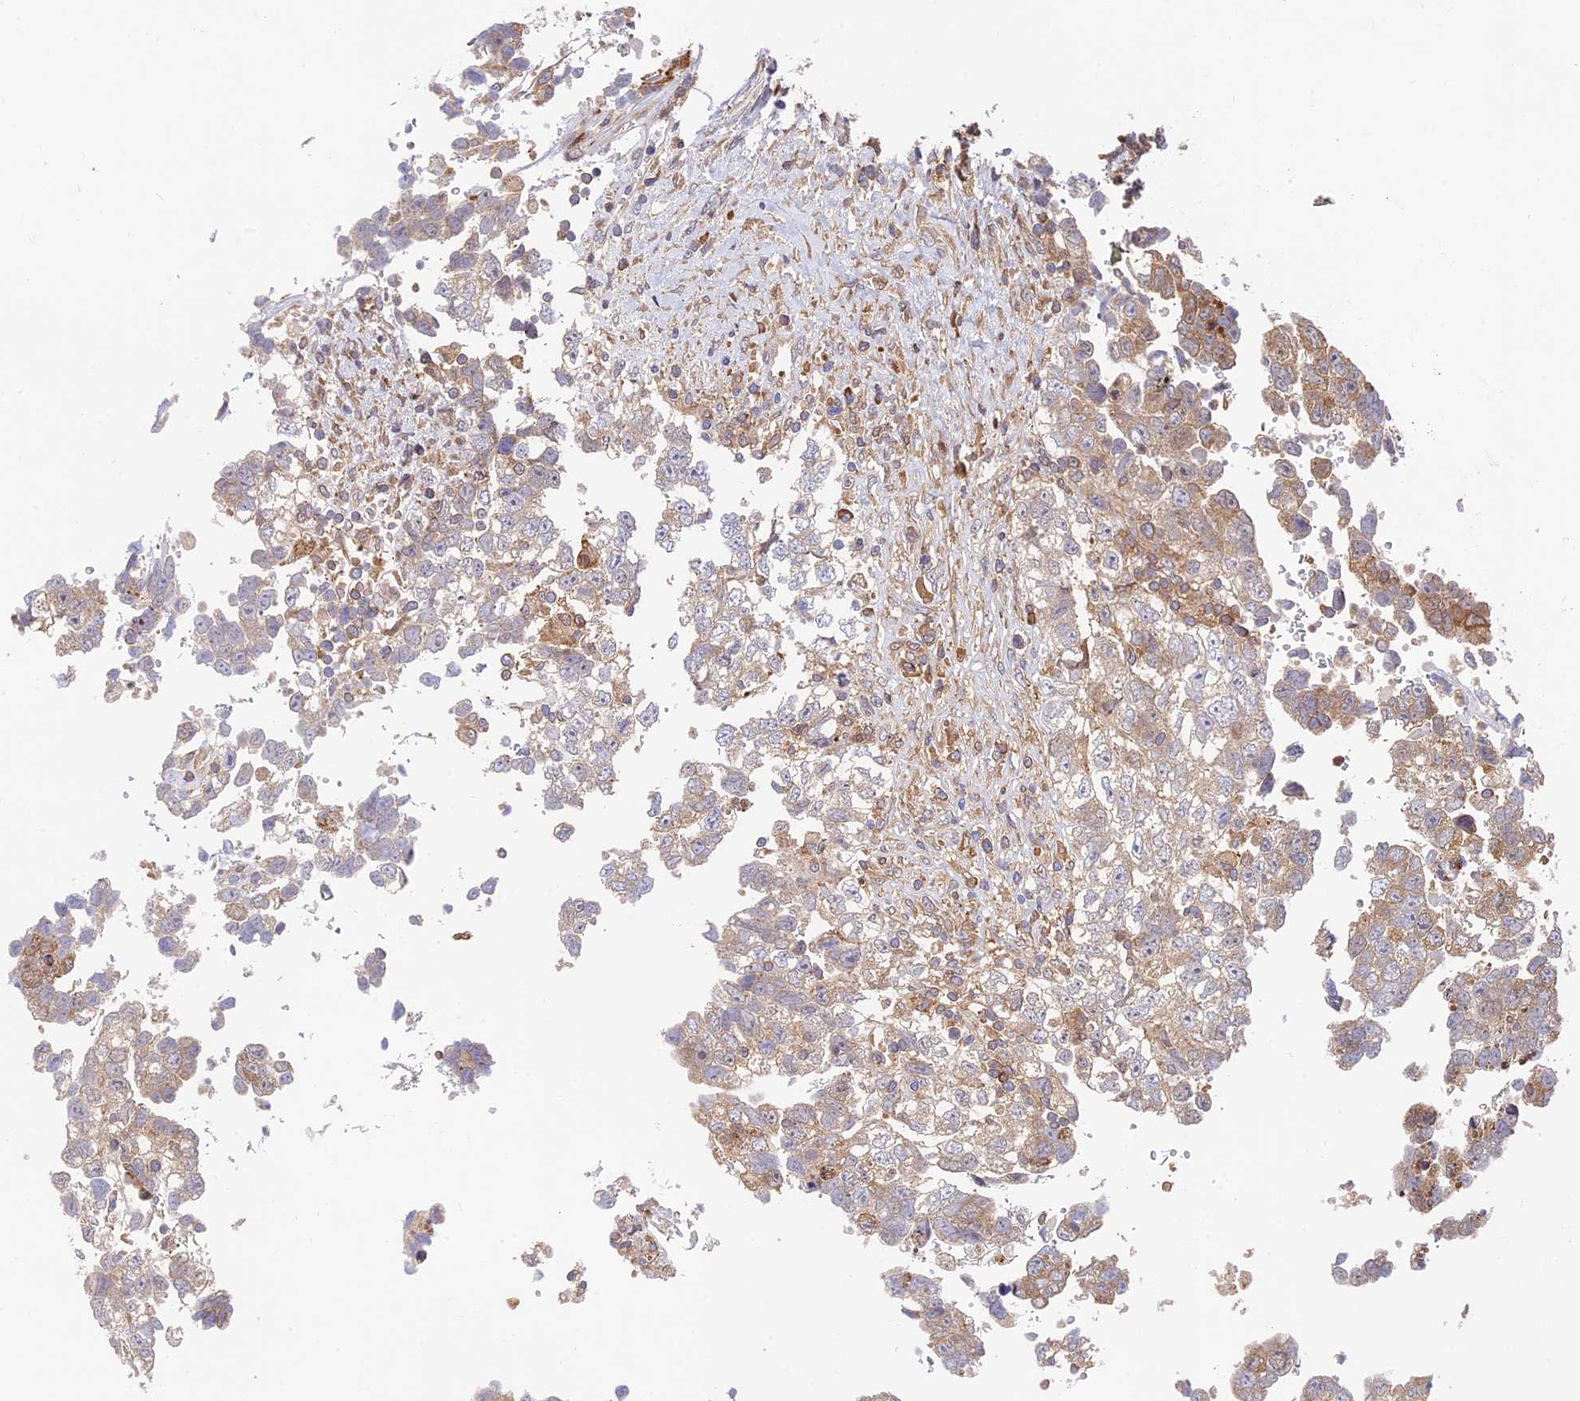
{"staining": {"intensity": "weak", "quantity": "25%-75%", "location": "cytoplasmic/membranous"}, "tissue": "testis cancer", "cell_type": "Tumor cells", "image_type": "cancer", "snomed": [{"axis": "morphology", "description": "Carcinoma, Embryonal, NOS"}, {"axis": "topography", "description": "Testis"}], "caption": "Immunohistochemistry (IHC) staining of testis embryonal carcinoma, which demonstrates low levels of weak cytoplasmic/membranous staining in about 25%-75% of tumor cells indicating weak cytoplasmic/membranous protein expression. The staining was performed using DAB (brown) for protein detection and nuclei were counterstained in hematoxylin (blue).", "gene": "IPO5", "patient": {"sex": "male", "age": 37}}